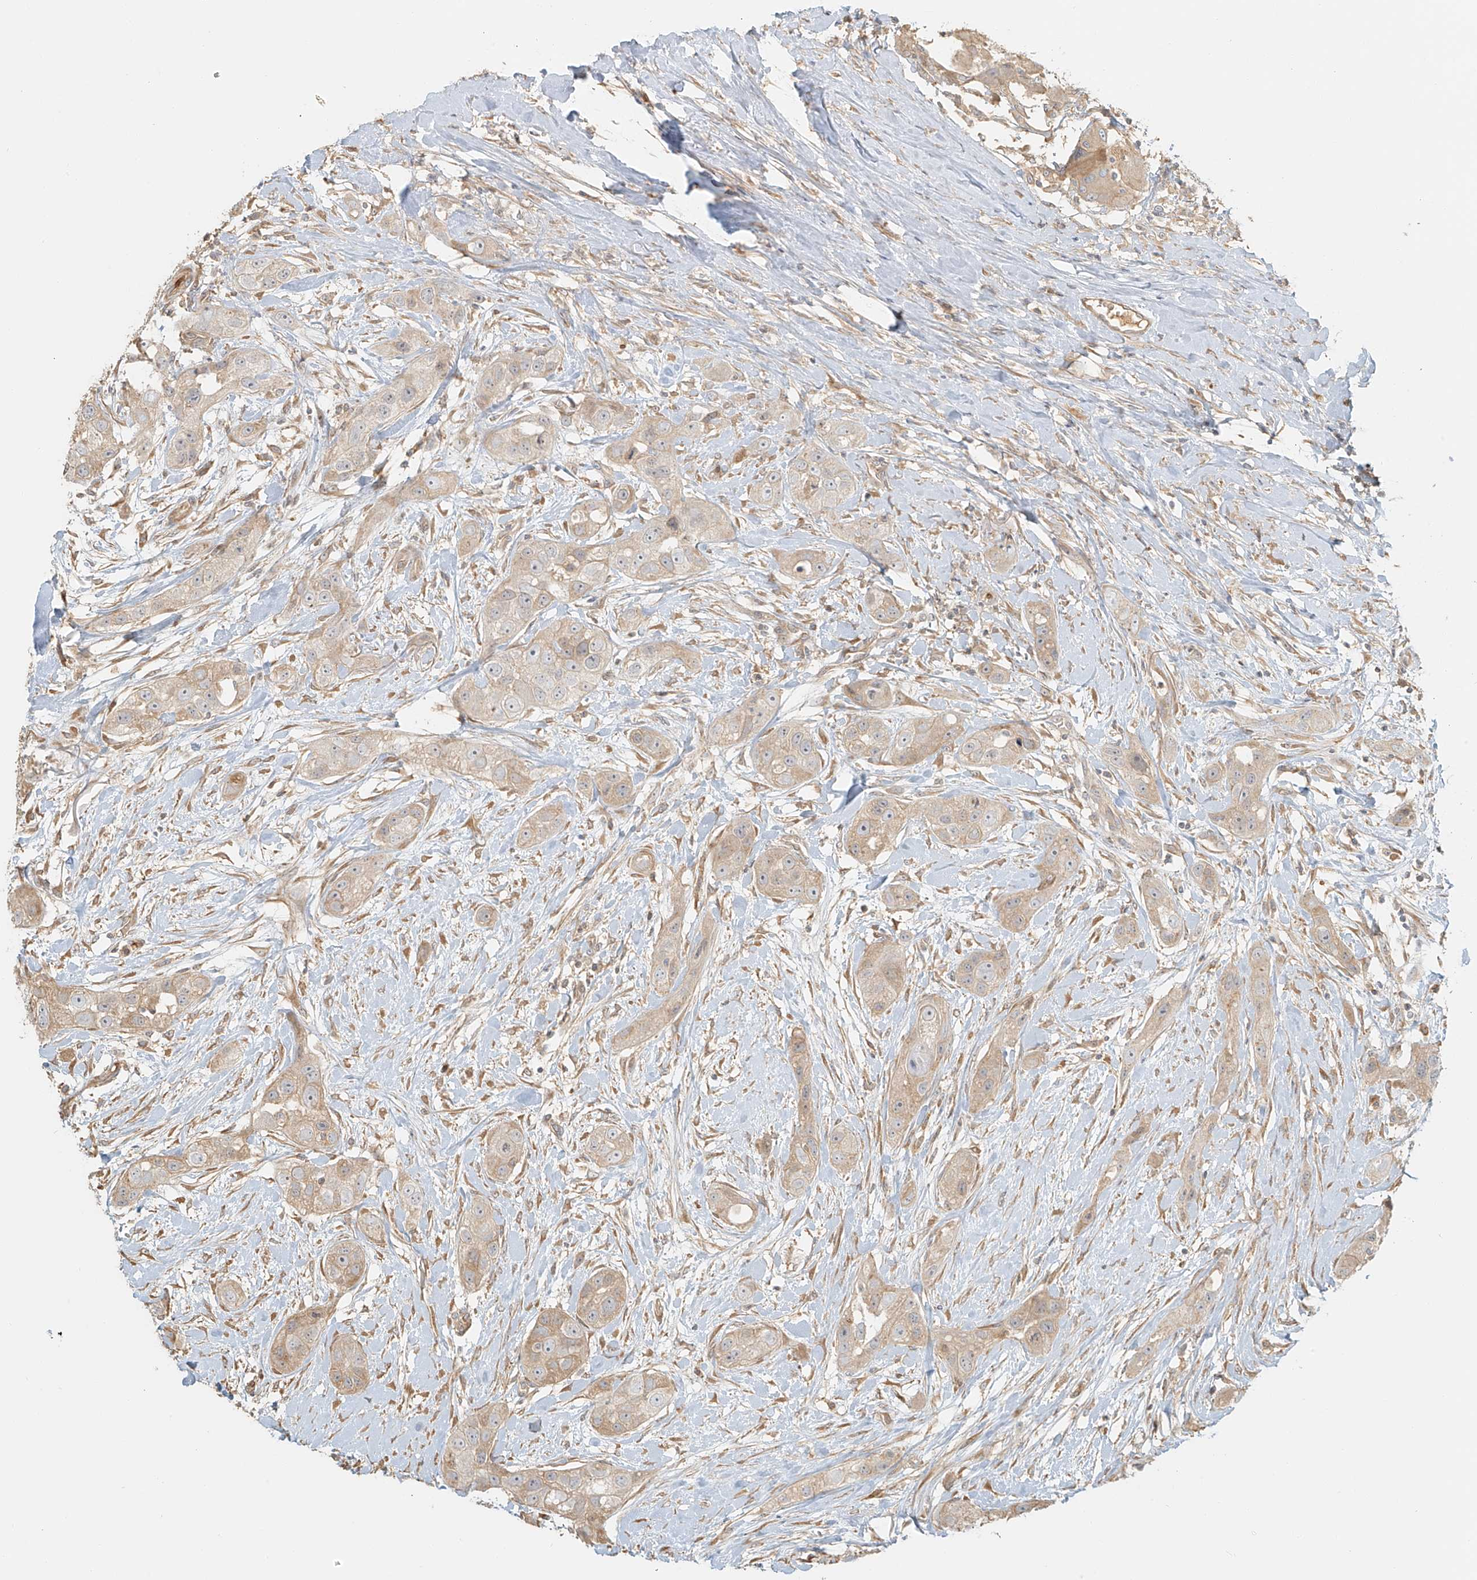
{"staining": {"intensity": "weak", "quantity": ">75%", "location": "cytoplasmic/membranous"}, "tissue": "head and neck cancer", "cell_type": "Tumor cells", "image_type": "cancer", "snomed": [{"axis": "morphology", "description": "Normal tissue, NOS"}, {"axis": "morphology", "description": "Squamous cell carcinoma, NOS"}, {"axis": "topography", "description": "Skeletal muscle"}, {"axis": "topography", "description": "Head-Neck"}], "caption": "This image displays IHC staining of squamous cell carcinoma (head and neck), with low weak cytoplasmic/membranous expression in approximately >75% of tumor cells.", "gene": "UPK1B", "patient": {"sex": "male", "age": 51}}